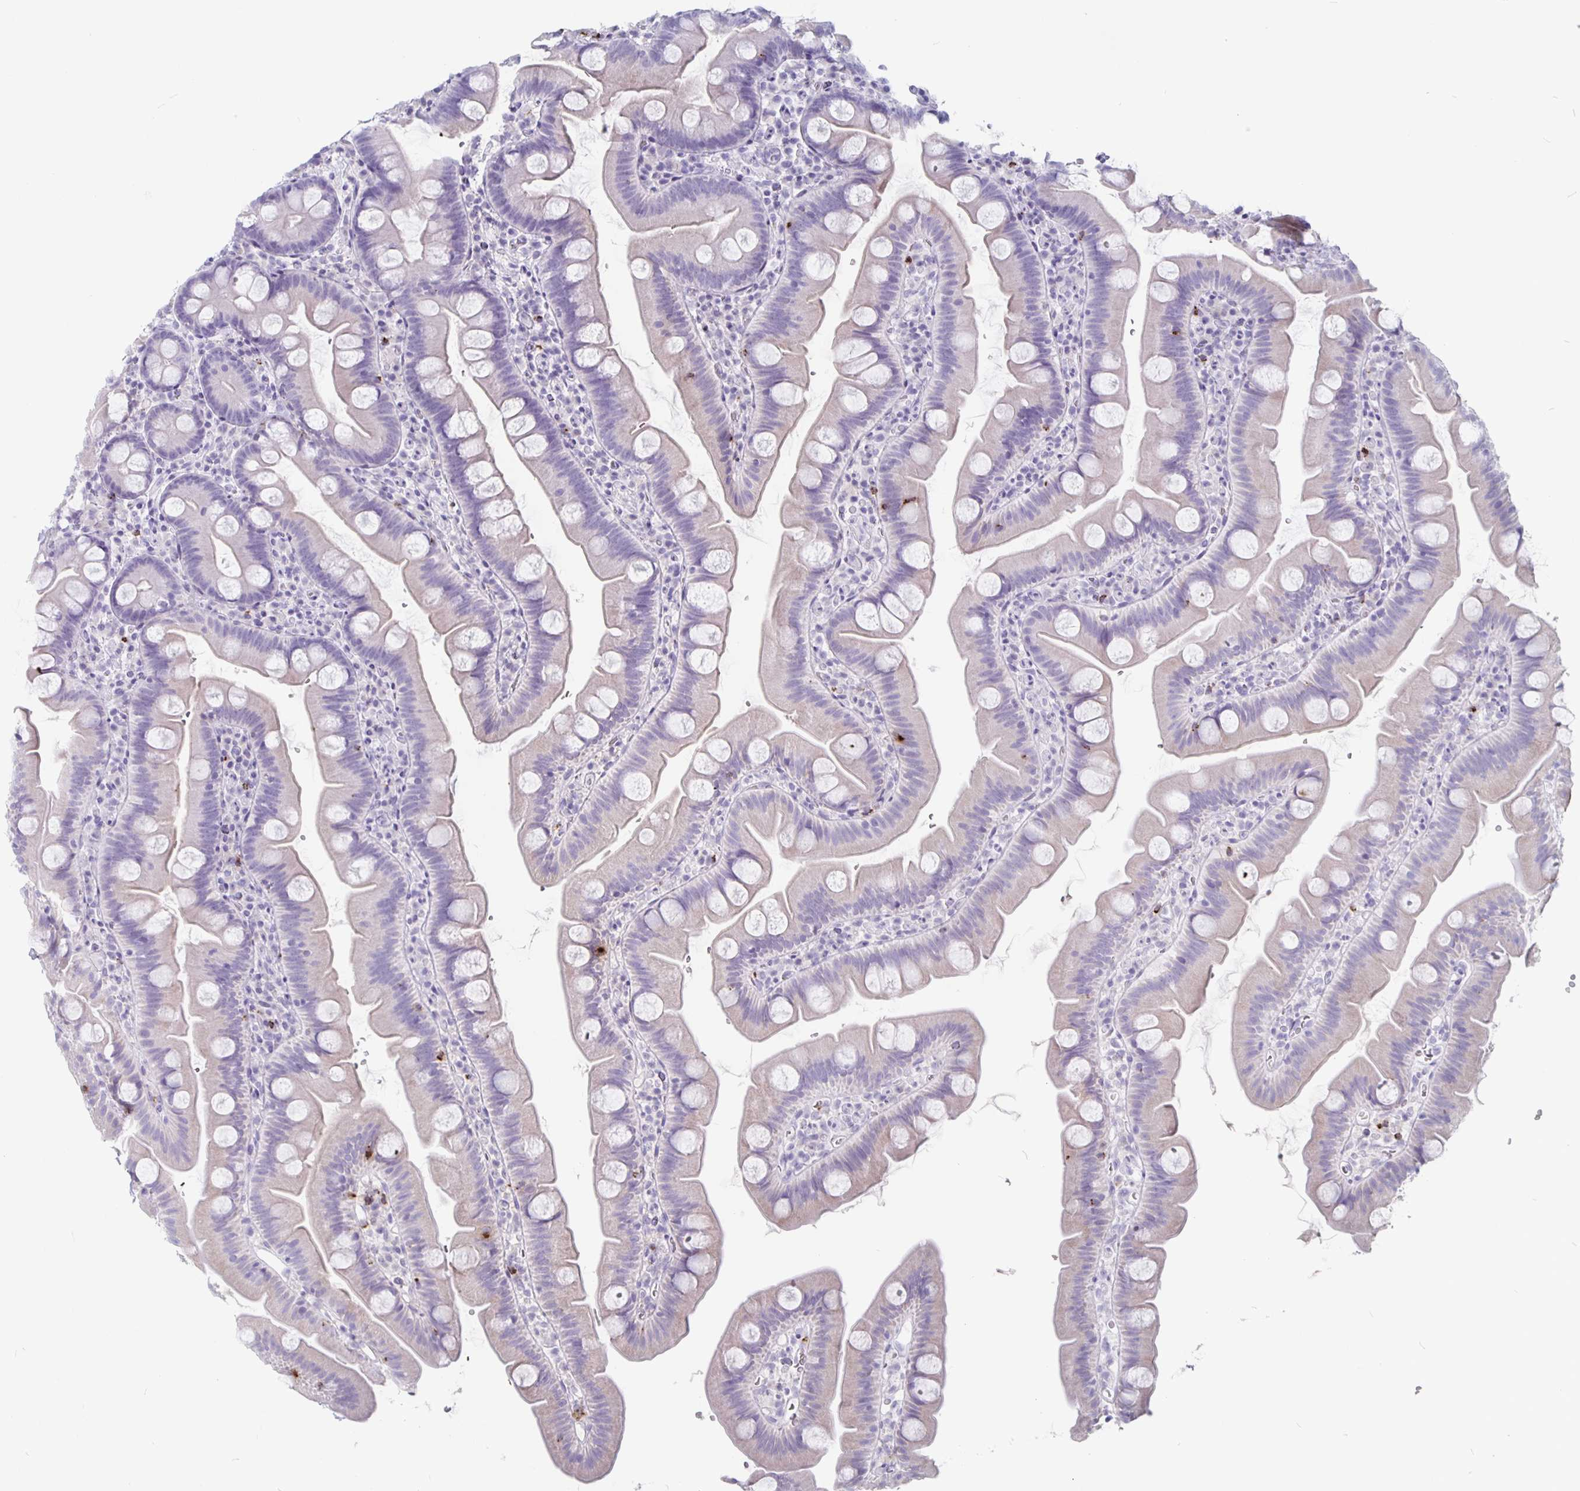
{"staining": {"intensity": "negative", "quantity": "none", "location": "none"}, "tissue": "small intestine", "cell_type": "Glandular cells", "image_type": "normal", "snomed": [{"axis": "morphology", "description": "Normal tissue, NOS"}, {"axis": "topography", "description": "Small intestine"}], "caption": "There is no significant staining in glandular cells of small intestine.", "gene": "GZMK", "patient": {"sex": "female", "age": 68}}